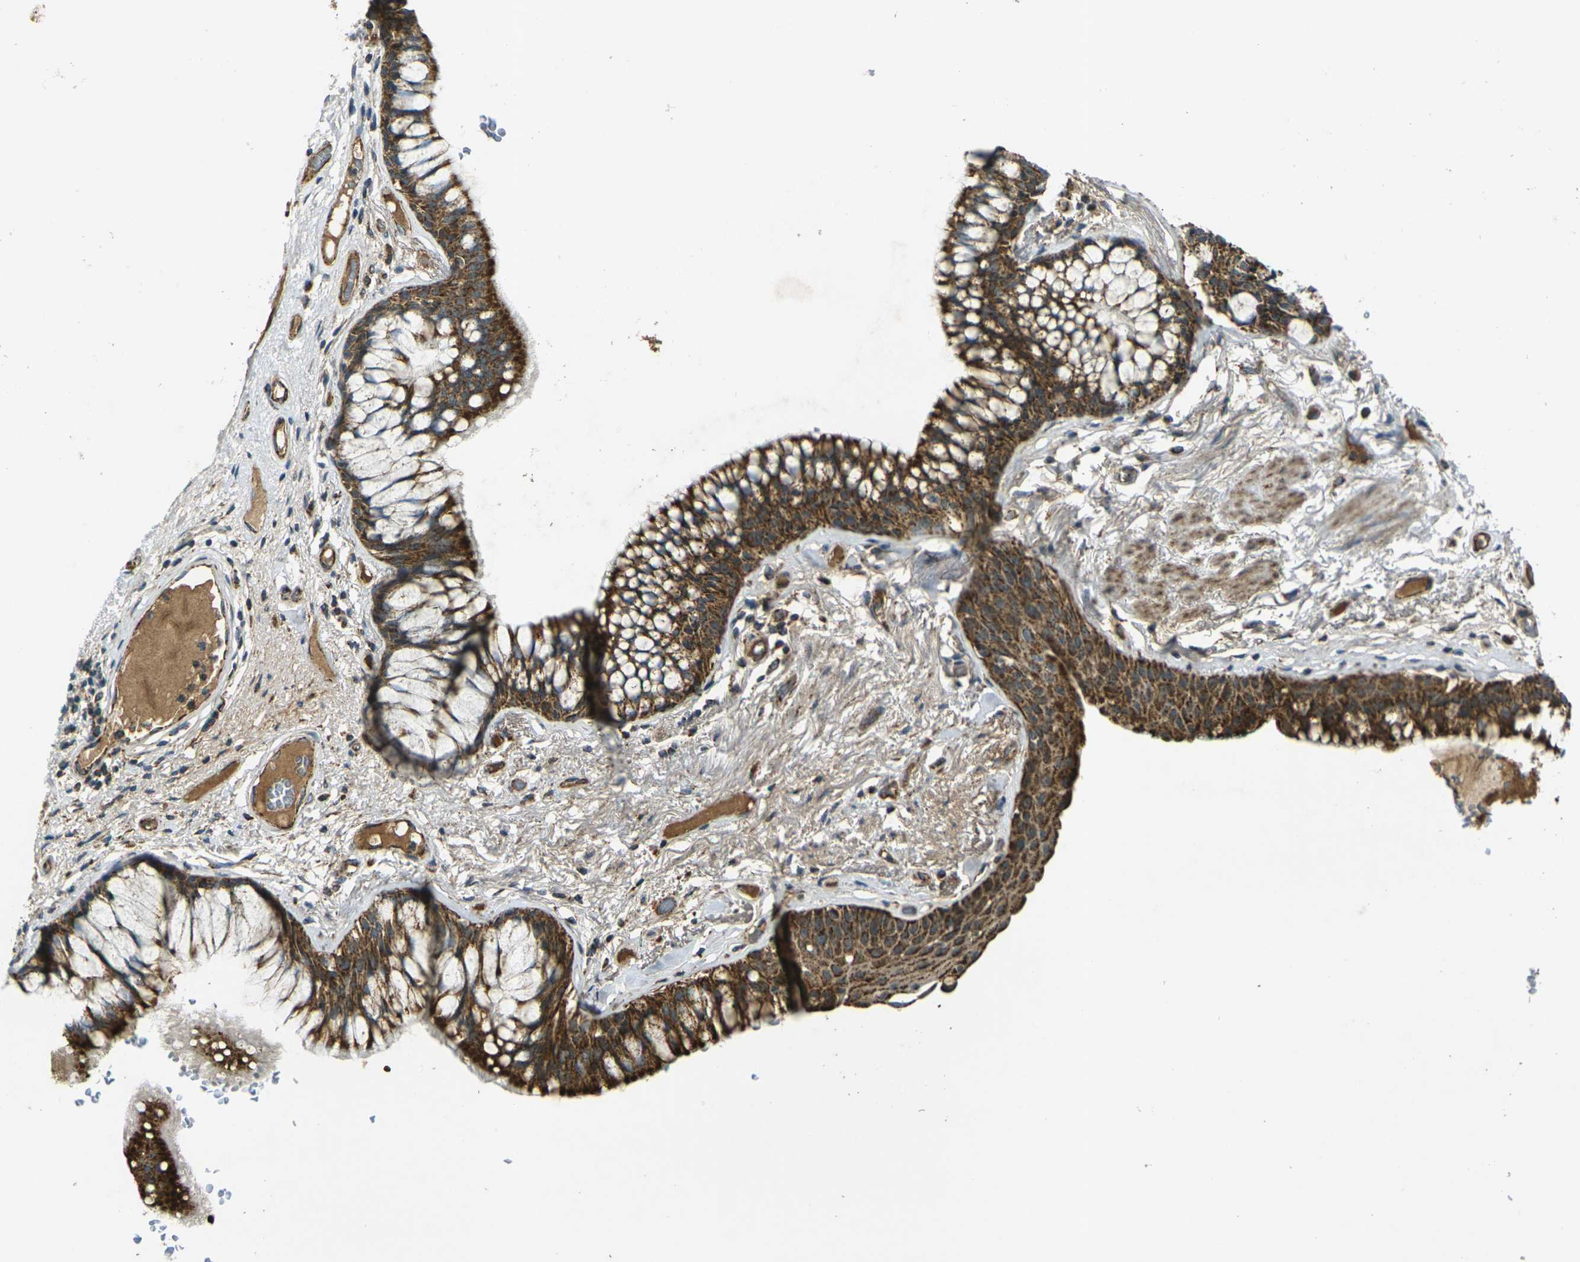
{"staining": {"intensity": "strong", "quantity": ">75%", "location": "cytoplasmic/membranous"}, "tissue": "bronchus", "cell_type": "Respiratory epithelial cells", "image_type": "normal", "snomed": [{"axis": "morphology", "description": "Normal tissue, NOS"}, {"axis": "topography", "description": "Bronchus"}], "caption": "A micrograph of human bronchus stained for a protein shows strong cytoplasmic/membranous brown staining in respiratory epithelial cells.", "gene": "IGF1R", "patient": {"sex": "male", "age": 66}}